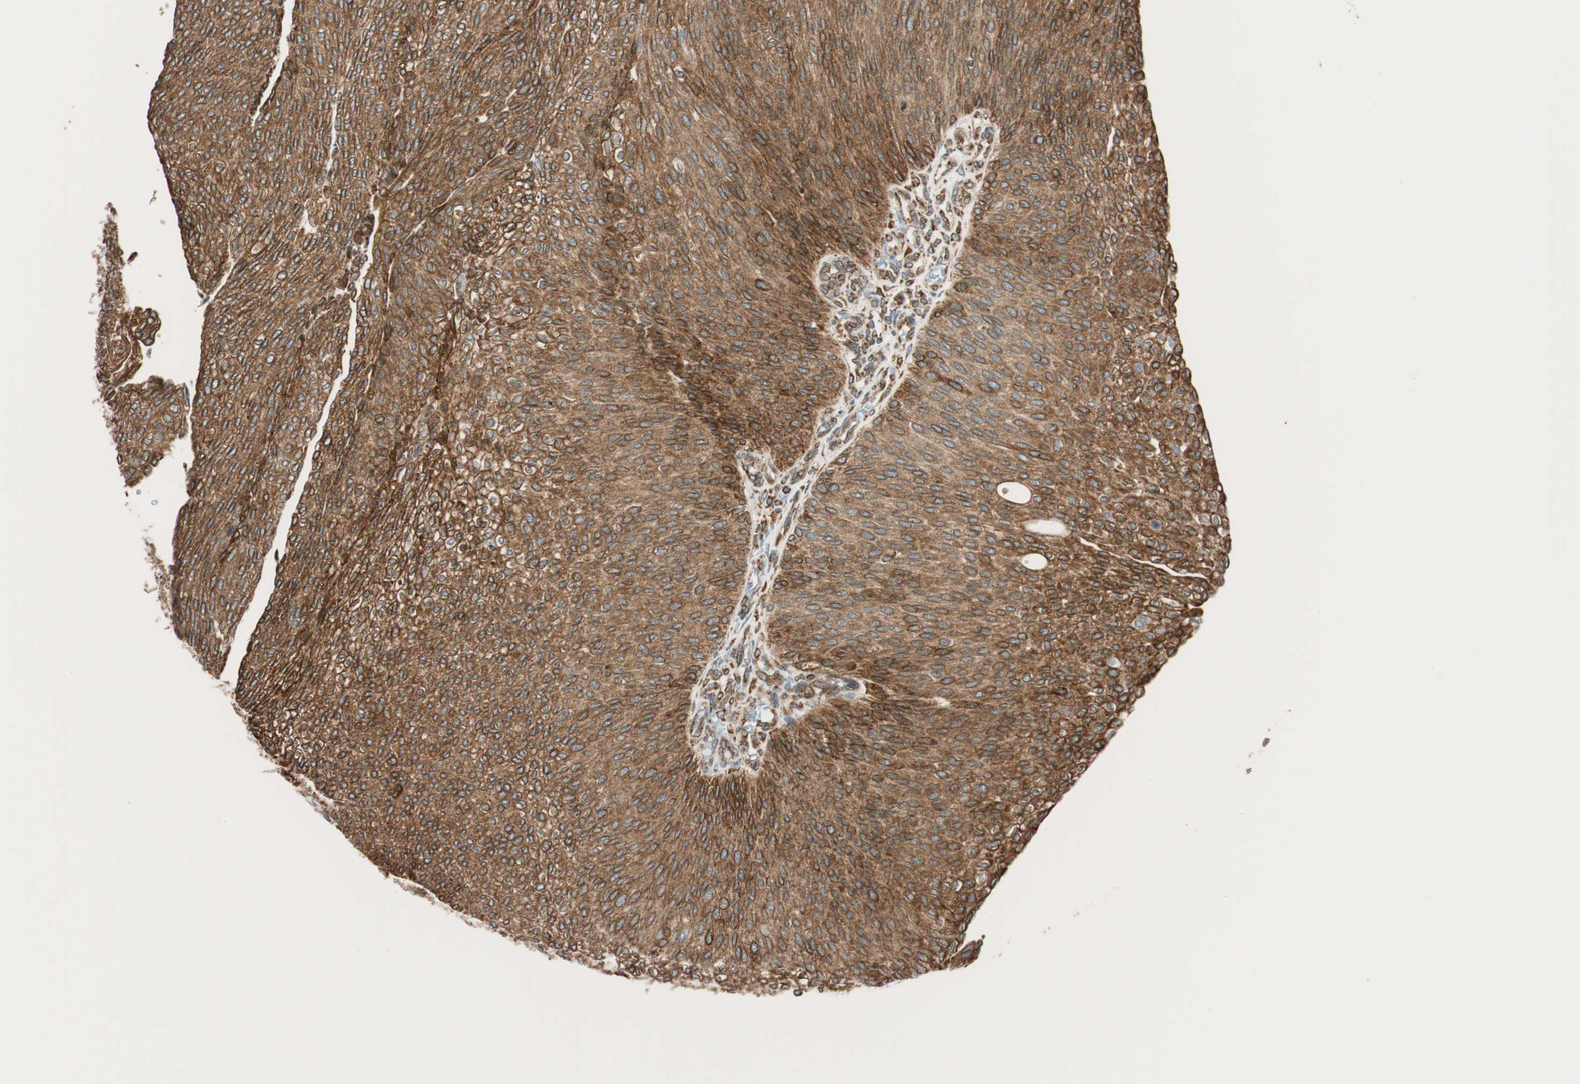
{"staining": {"intensity": "strong", "quantity": ">75%", "location": "cytoplasmic/membranous"}, "tissue": "urothelial cancer", "cell_type": "Tumor cells", "image_type": "cancer", "snomed": [{"axis": "morphology", "description": "Urothelial carcinoma, Low grade"}, {"axis": "topography", "description": "Urinary bladder"}], "caption": "This histopathology image exhibits immunohistochemistry staining of human urothelial cancer, with high strong cytoplasmic/membranous positivity in approximately >75% of tumor cells.", "gene": "PRKCSH", "patient": {"sex": "female", "age": 79}}